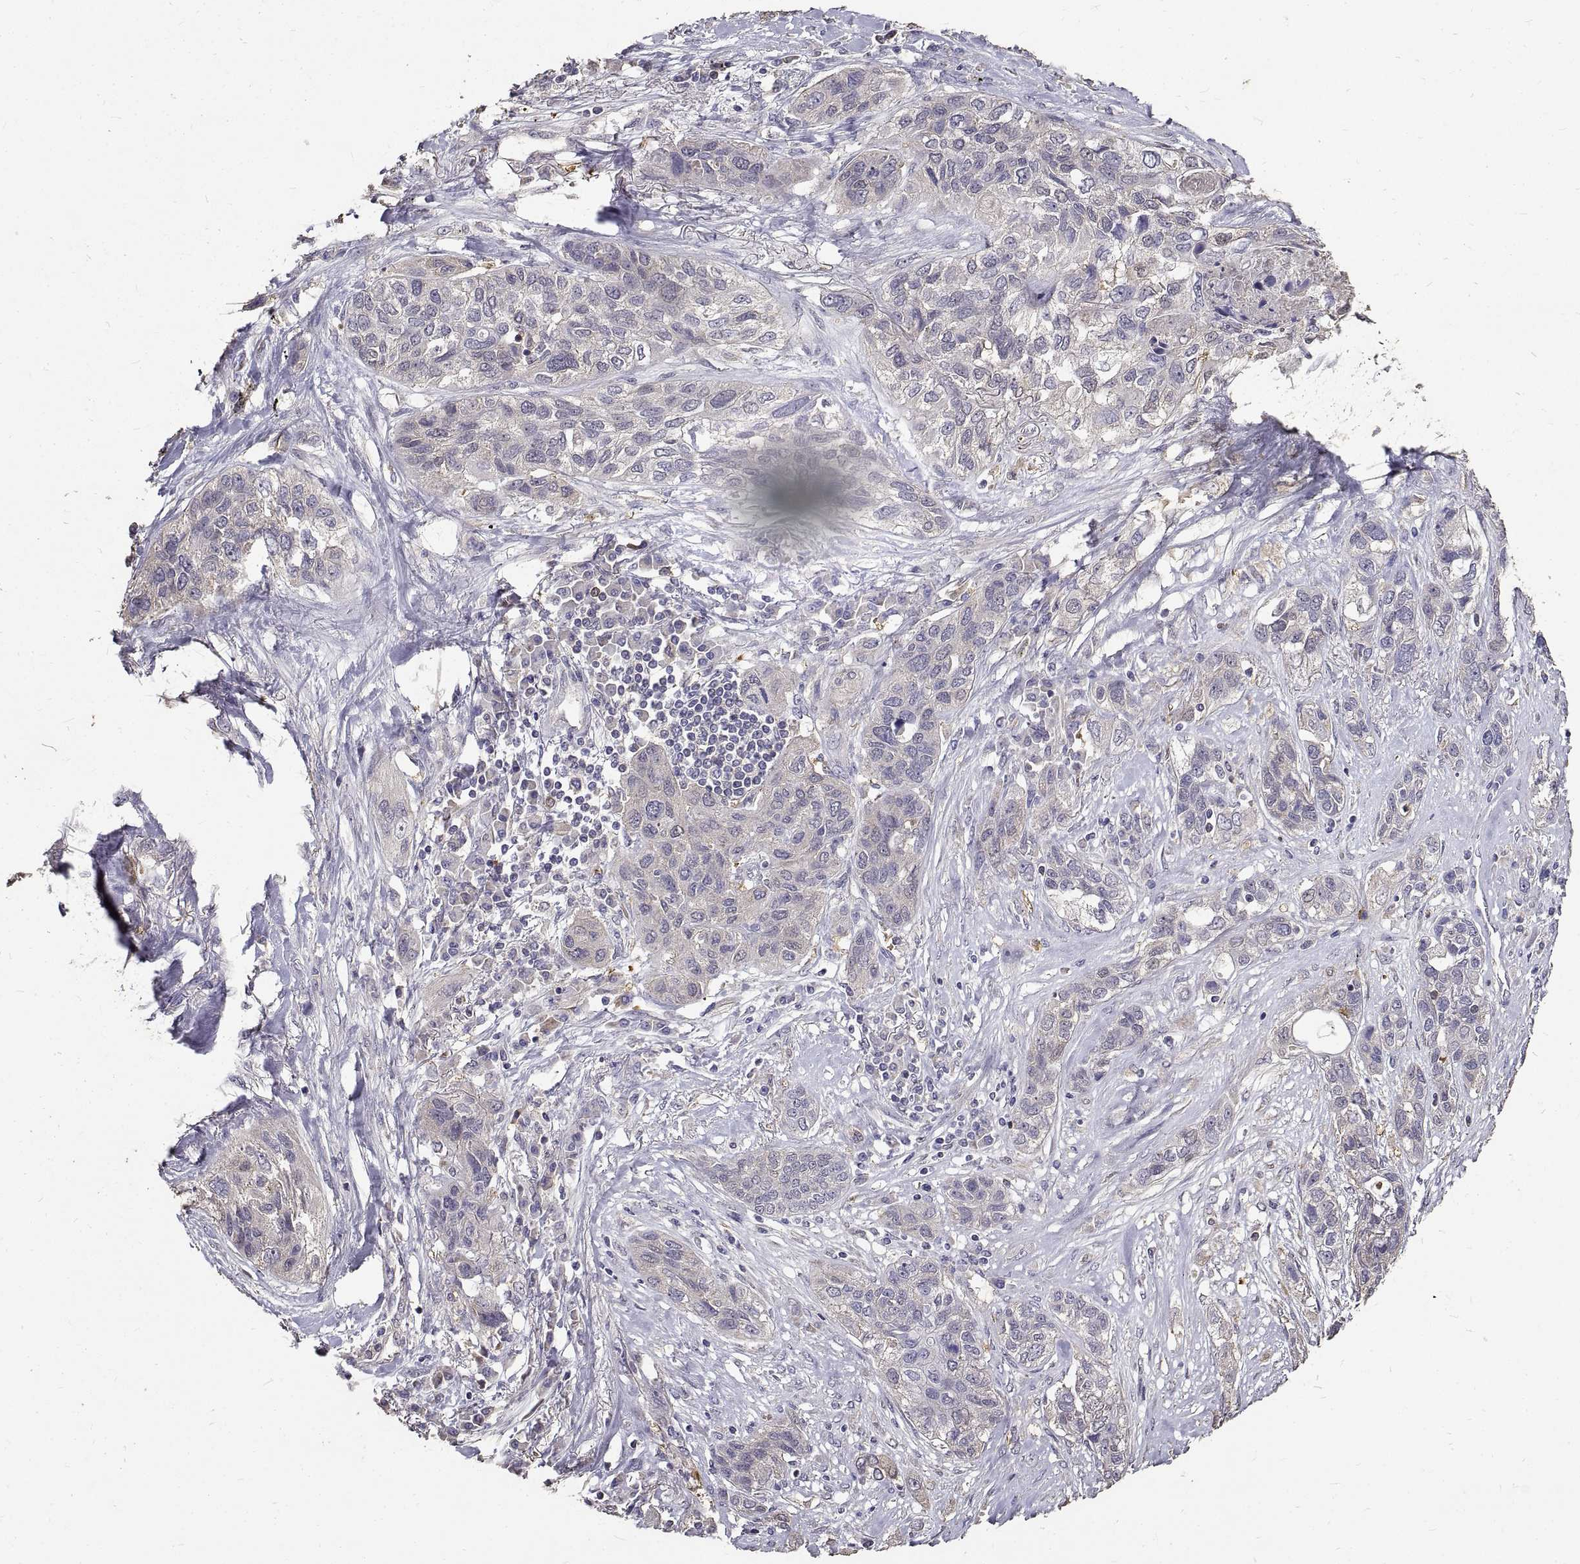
{"staining": {"intensity": "negative", "quantity": "none", "location": "none"}, "tissue": "lung cancer", "cell_type": "Tumor cells", "image_type": "cancer", "snomed": [{"axis": "morphology", "description": "Squamous cell carcinoma, NOS"}, {"axis": "topography", "description": "Lung"}], "caption": "Immunohistochemical staining of human lung squamous cell carcinoma exhibits no significant positivity in tumor cells. (Brightfield microscopy of DAB (3,3'-diaminobenzidine) immunohistochemistry at high magnification).", "gene": "PEA15", "patient": {"sex": "female", "age": 70}}